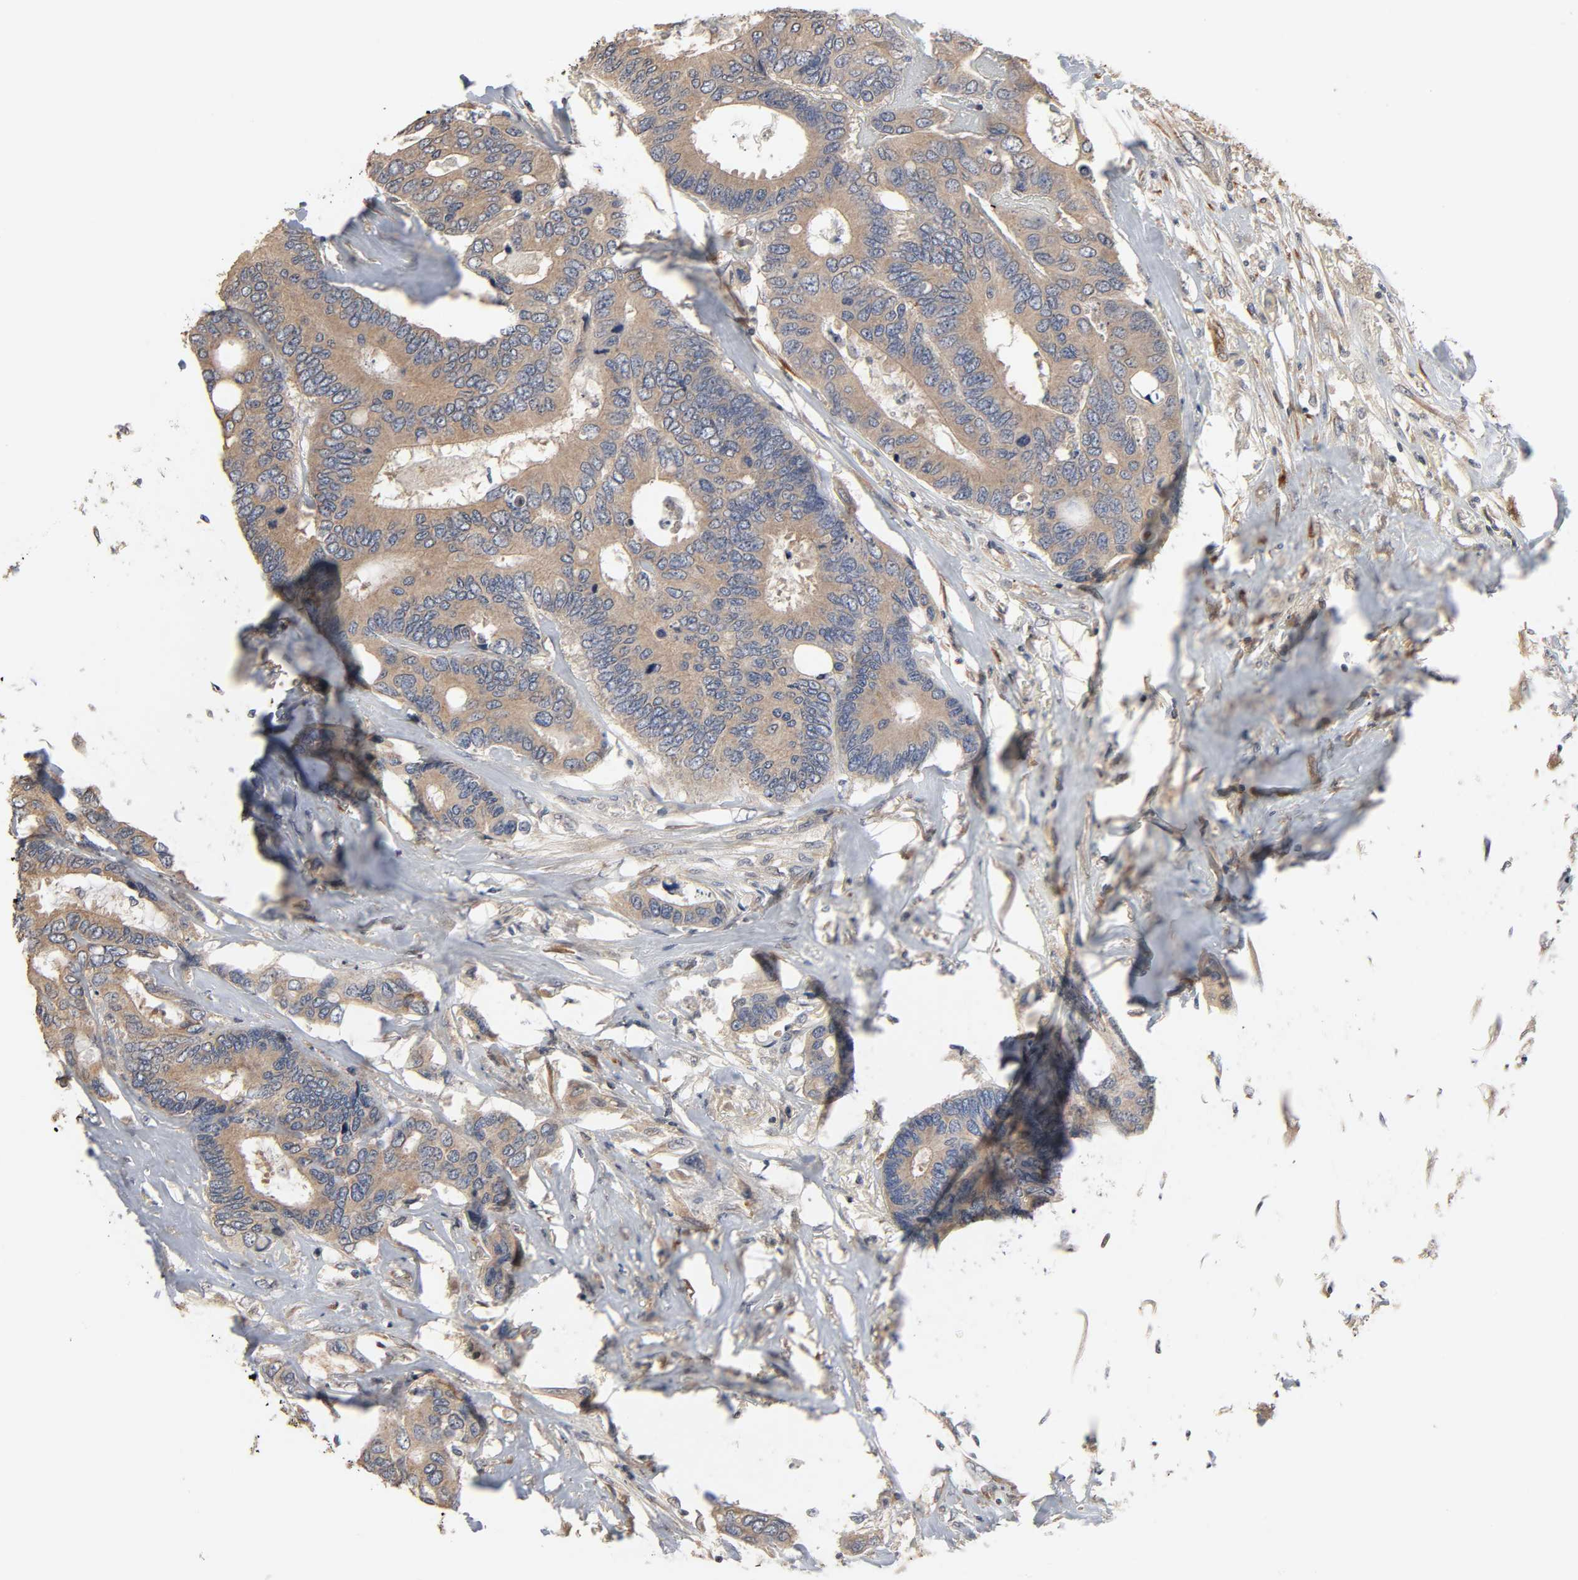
{"staining": {"intensity": "moderate", "quantity": ">75%", "location": "cytoplasmic/membranous"}, "tissue": "colorectal cancer", "cell_type": "Tumor cells", "image_type": "cancer", "snomed": [{"axis": "morphology", "description": "Adenocarcinoma, NOS"}, {"axis": "topography", "description": "Rectum"}], "caption": "A high-resolution micrograph shows immunohistochemistry staining of adenocarcinoma (colorectal), which shows moderate cytoplasmic/membranous expression in about >75% of tumor cells.", "gene": "NEMF", "patient": {"sex": "male", "age": 55}}